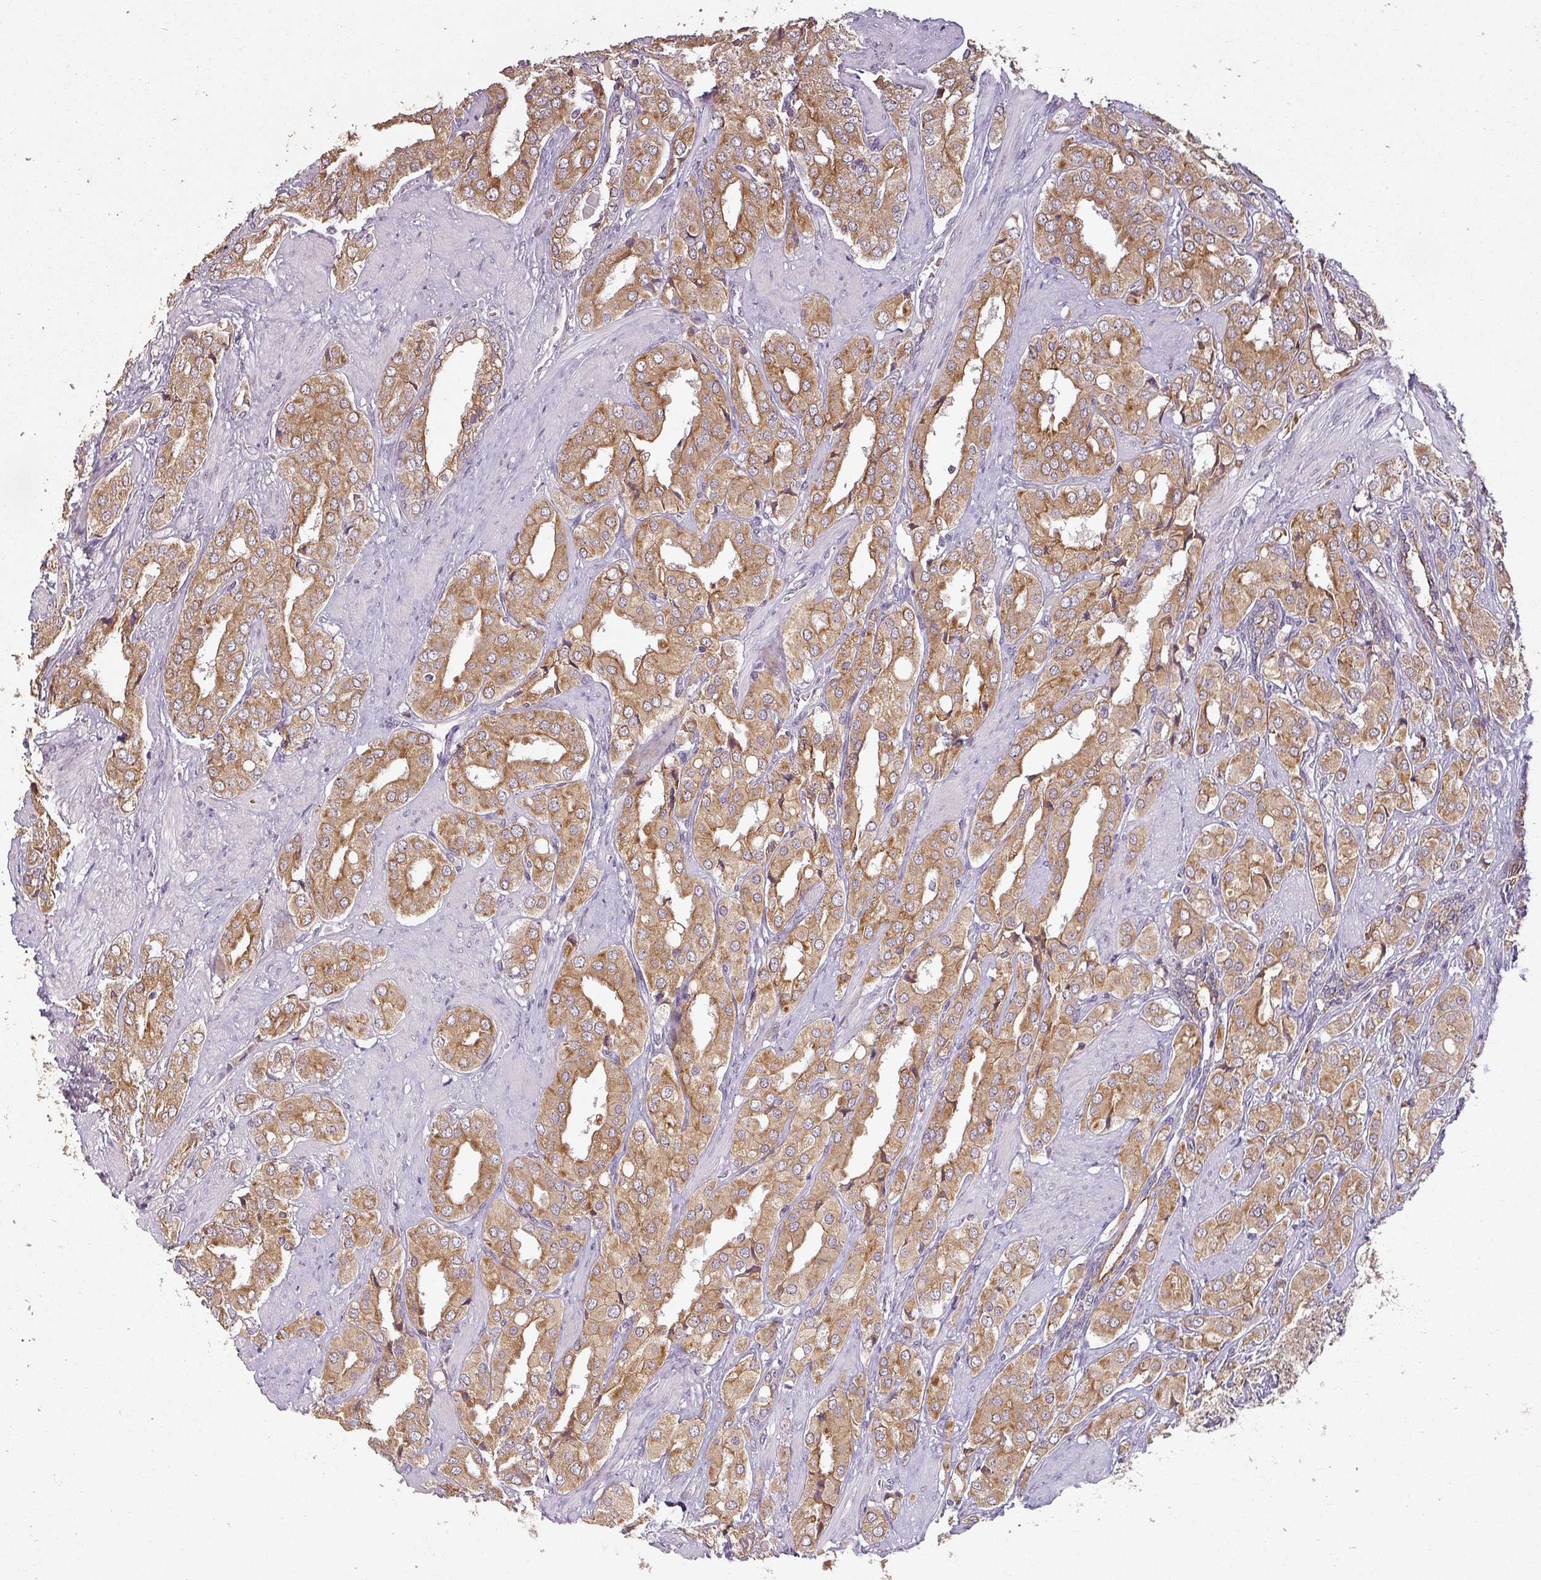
{"staining": {"intensity": "moderate", "quantity": ">75%", "location": "cytoplasmic/membranous"}, "tissue": "prostate cancer", "cell_type": "Tumor cells", "image_type": "cancer", "snomed": [{"axis": "morphology", "description": "Adenocarcinoma, High grade"}, {"axis": "topography", "description": "Prostate"}], "caption": "Immunohistochemistry (IHC) image of human prostate cancer stained for a protein (brown), which shows medium levels of moderate cytoplasmic/membranous positivity in about >75% of tumor cells.", "gene": "LYPLA1", "patient": {"sex": "male", "age": 71}}